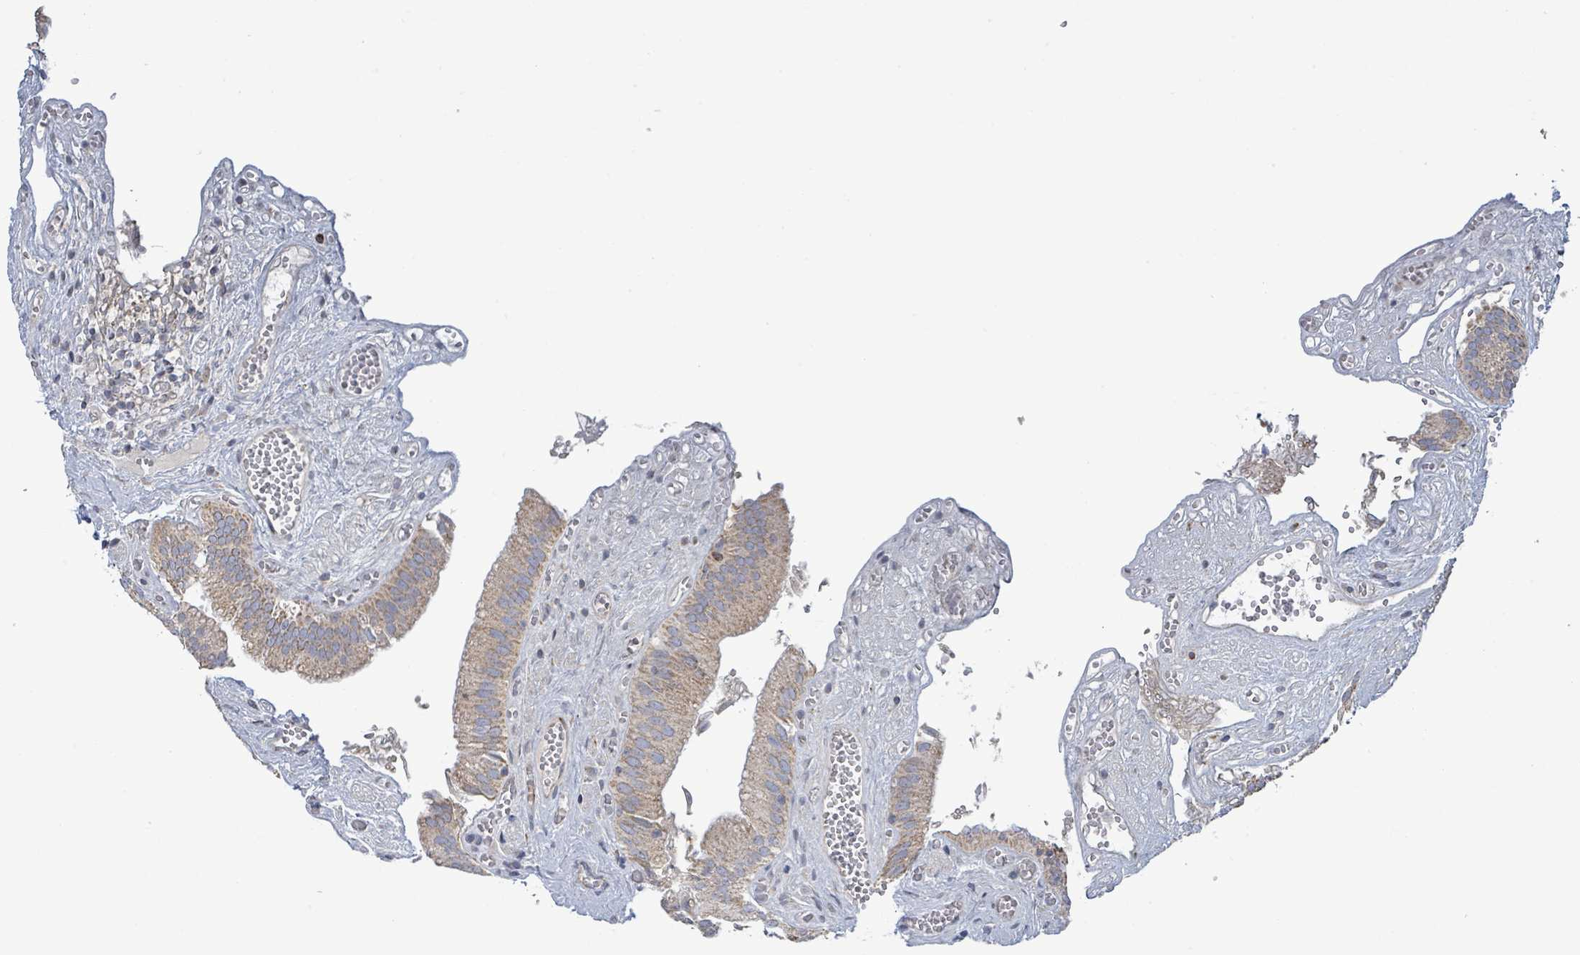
{"staining": {"intensity": "moderate", "quantity": ">75%", "location": "cytoplasmic/membranous"}, "tissue": "gallbladder", "cell_type": "Glandular cells", "image_type": "normal", "snomed": [{"axis": "morphology", "description": "Normal tissue, NOS"}, {"axis": "topography", "description": "Gallbladder"}, {"axis": "topography", "description": "Peripheral nerve tissue"}], "caption": "Immunohistochemistry (IHC) micrograph of benign gallbladder: human gallbladder stained using IHC exhibits medium levels of moderate protein expression localized specifically in the cytoplasmic/membranous of glandular cells, appearing as a cytoplasmic/membranous brown color.", "gene": "ALG12", "patient": {"sex": "male", "age": 17}}